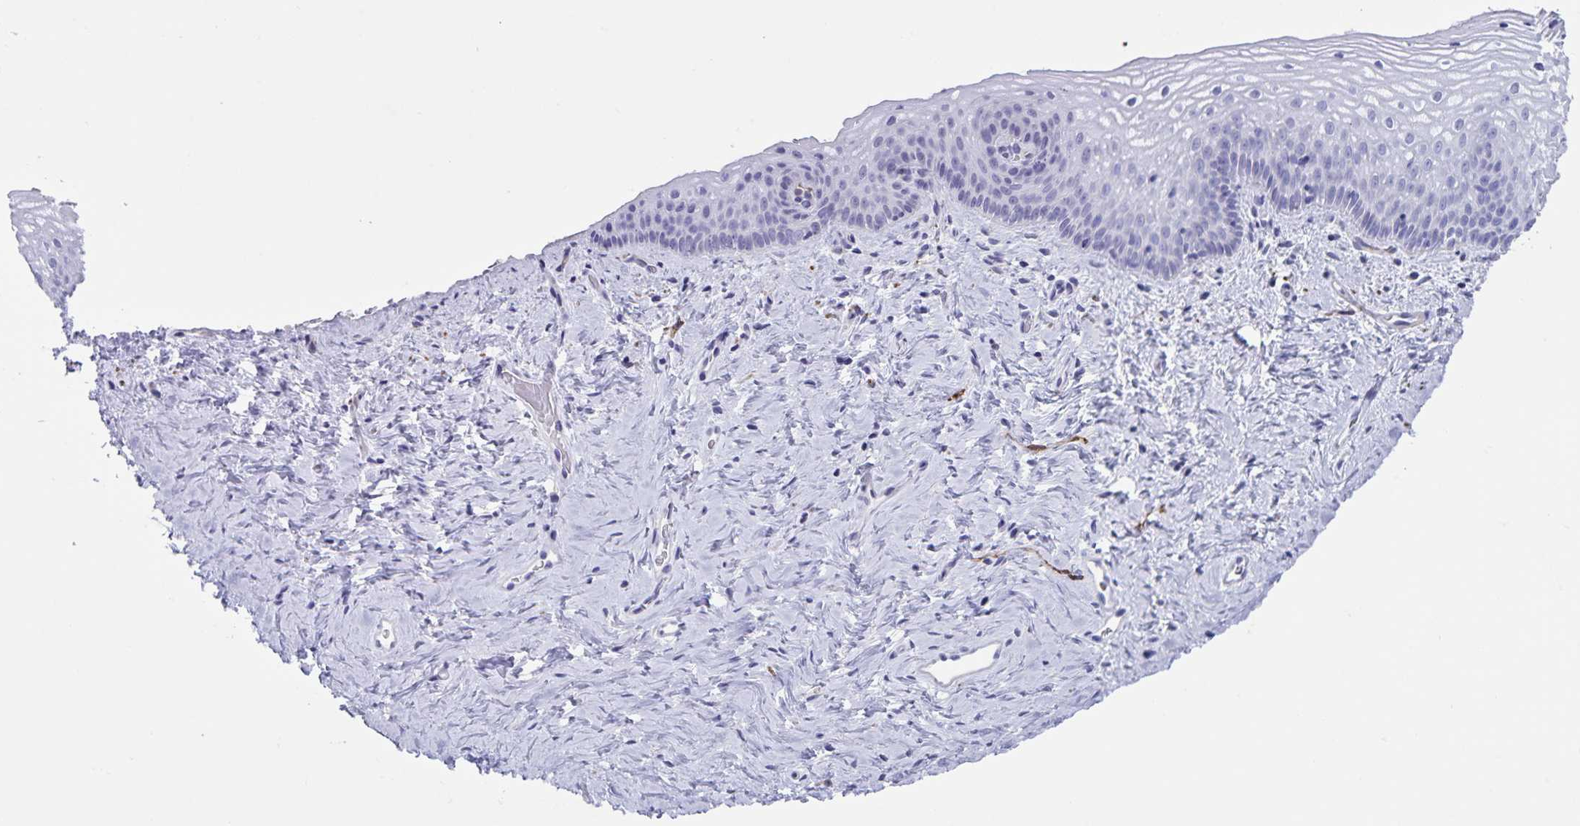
{"staining": {"intensity": "negative", "quantity": "none", "location": "none"}, "tissue": "vagina", "cell_type": "Squamous epithelial cells", "image_type": "normal", "snomed": [{"axis": "morphology", "description": "Normal tissue, NOS"}, {"axis": "topography", "description": "Vagina"}], "caption": "Vagina was stained to show a protein in brown. There is no significant staining in squamous epithelial cells. (Brightfield microscopy of DAB IHC at high magnification).", "gene": "SYNM", "patient": {"sex": "female", "age": 45}}